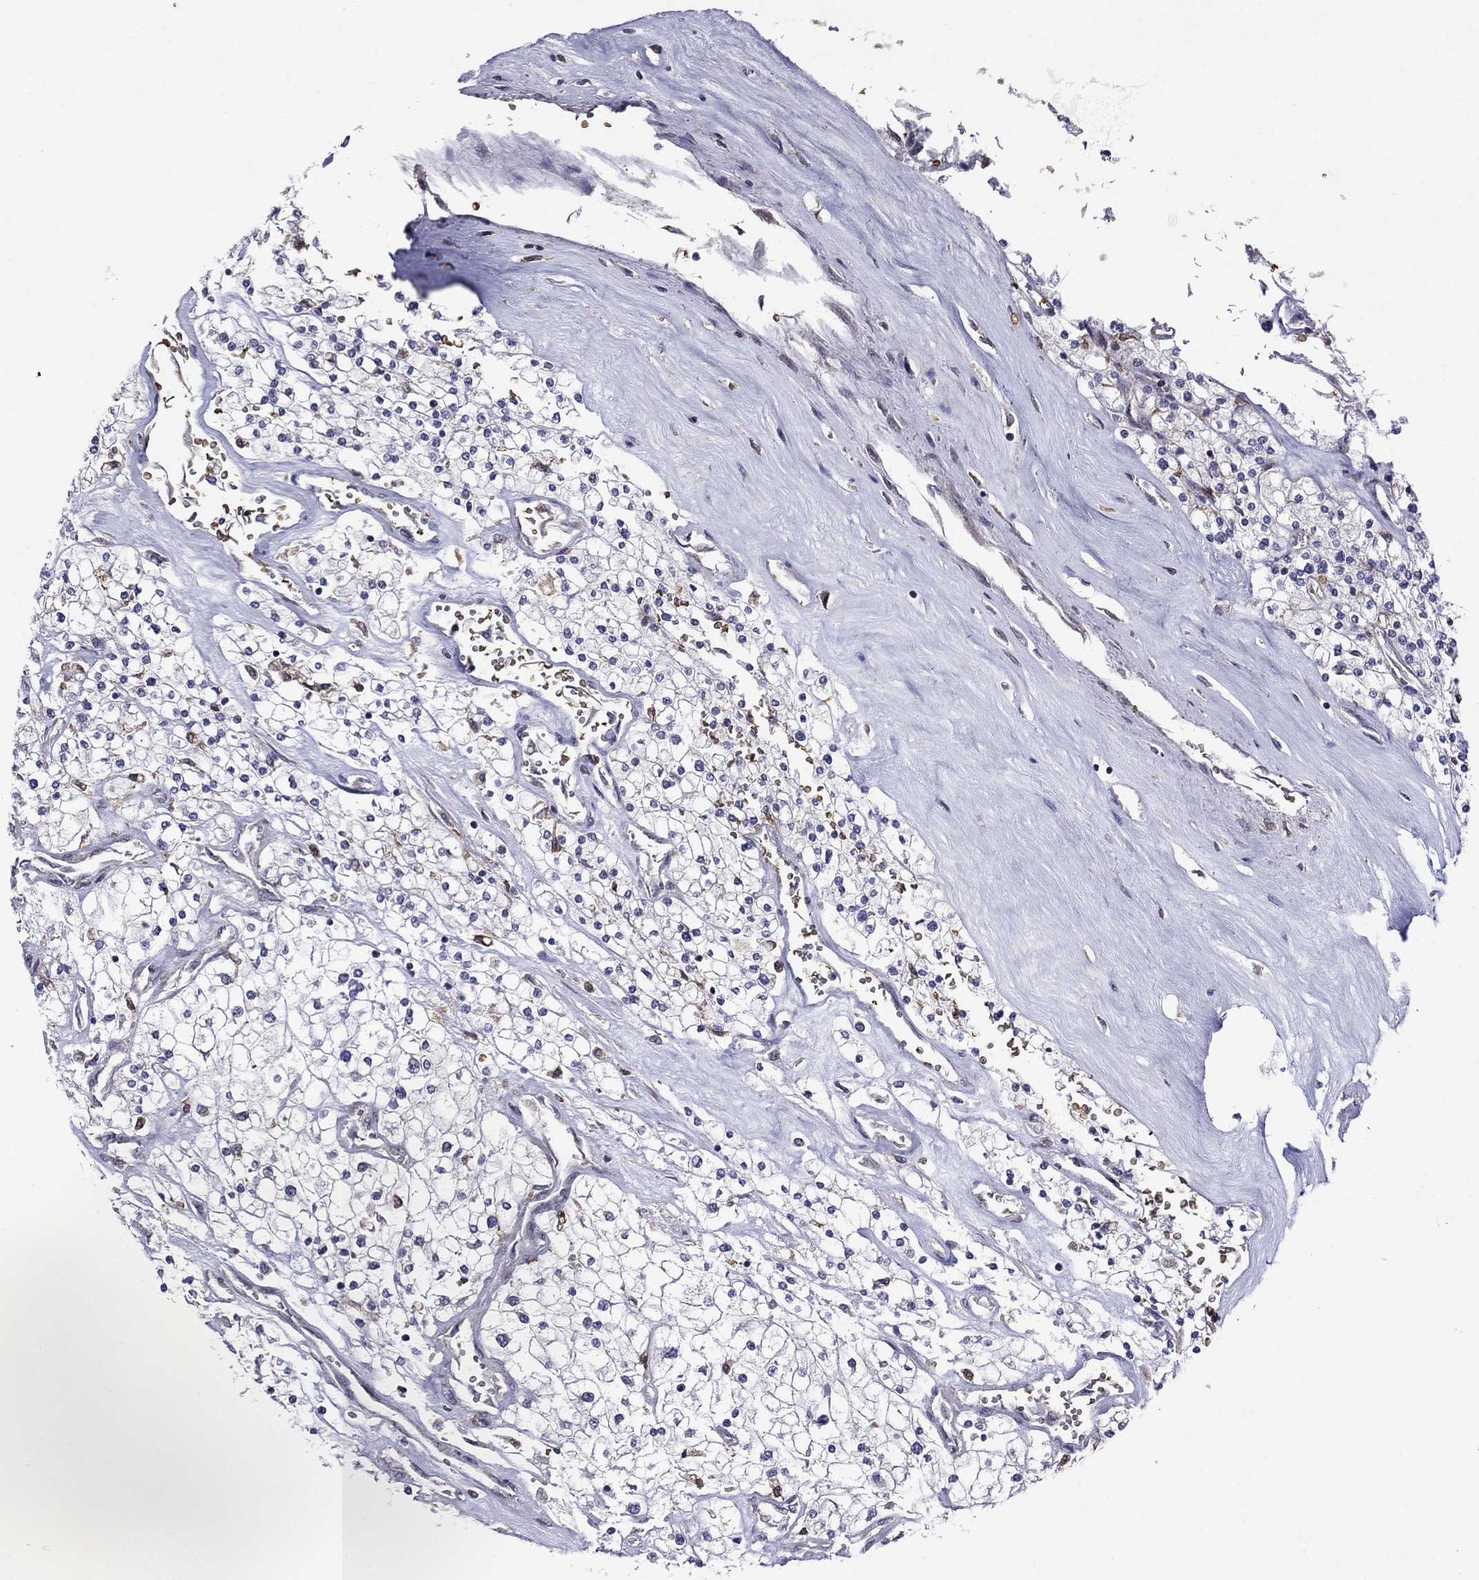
{"staining": {"intensity": "negative", "quantity": "none", "location": "none"}, "tissue": "renal cancer", "cell_type": "Tumor cells", "image_type": "cancer", "snomed": [{"axis": "morphology", "description": "Adenocarcinoma, NOS"}, {"axis": "topography", "description": "Kidney"}], "caption": "IHC of renal cancer (adenocarcinoma) exhibits no expression in tumor cells.", "gene": "ADAM28", "patient": {"sex": "male", "age": 80}}